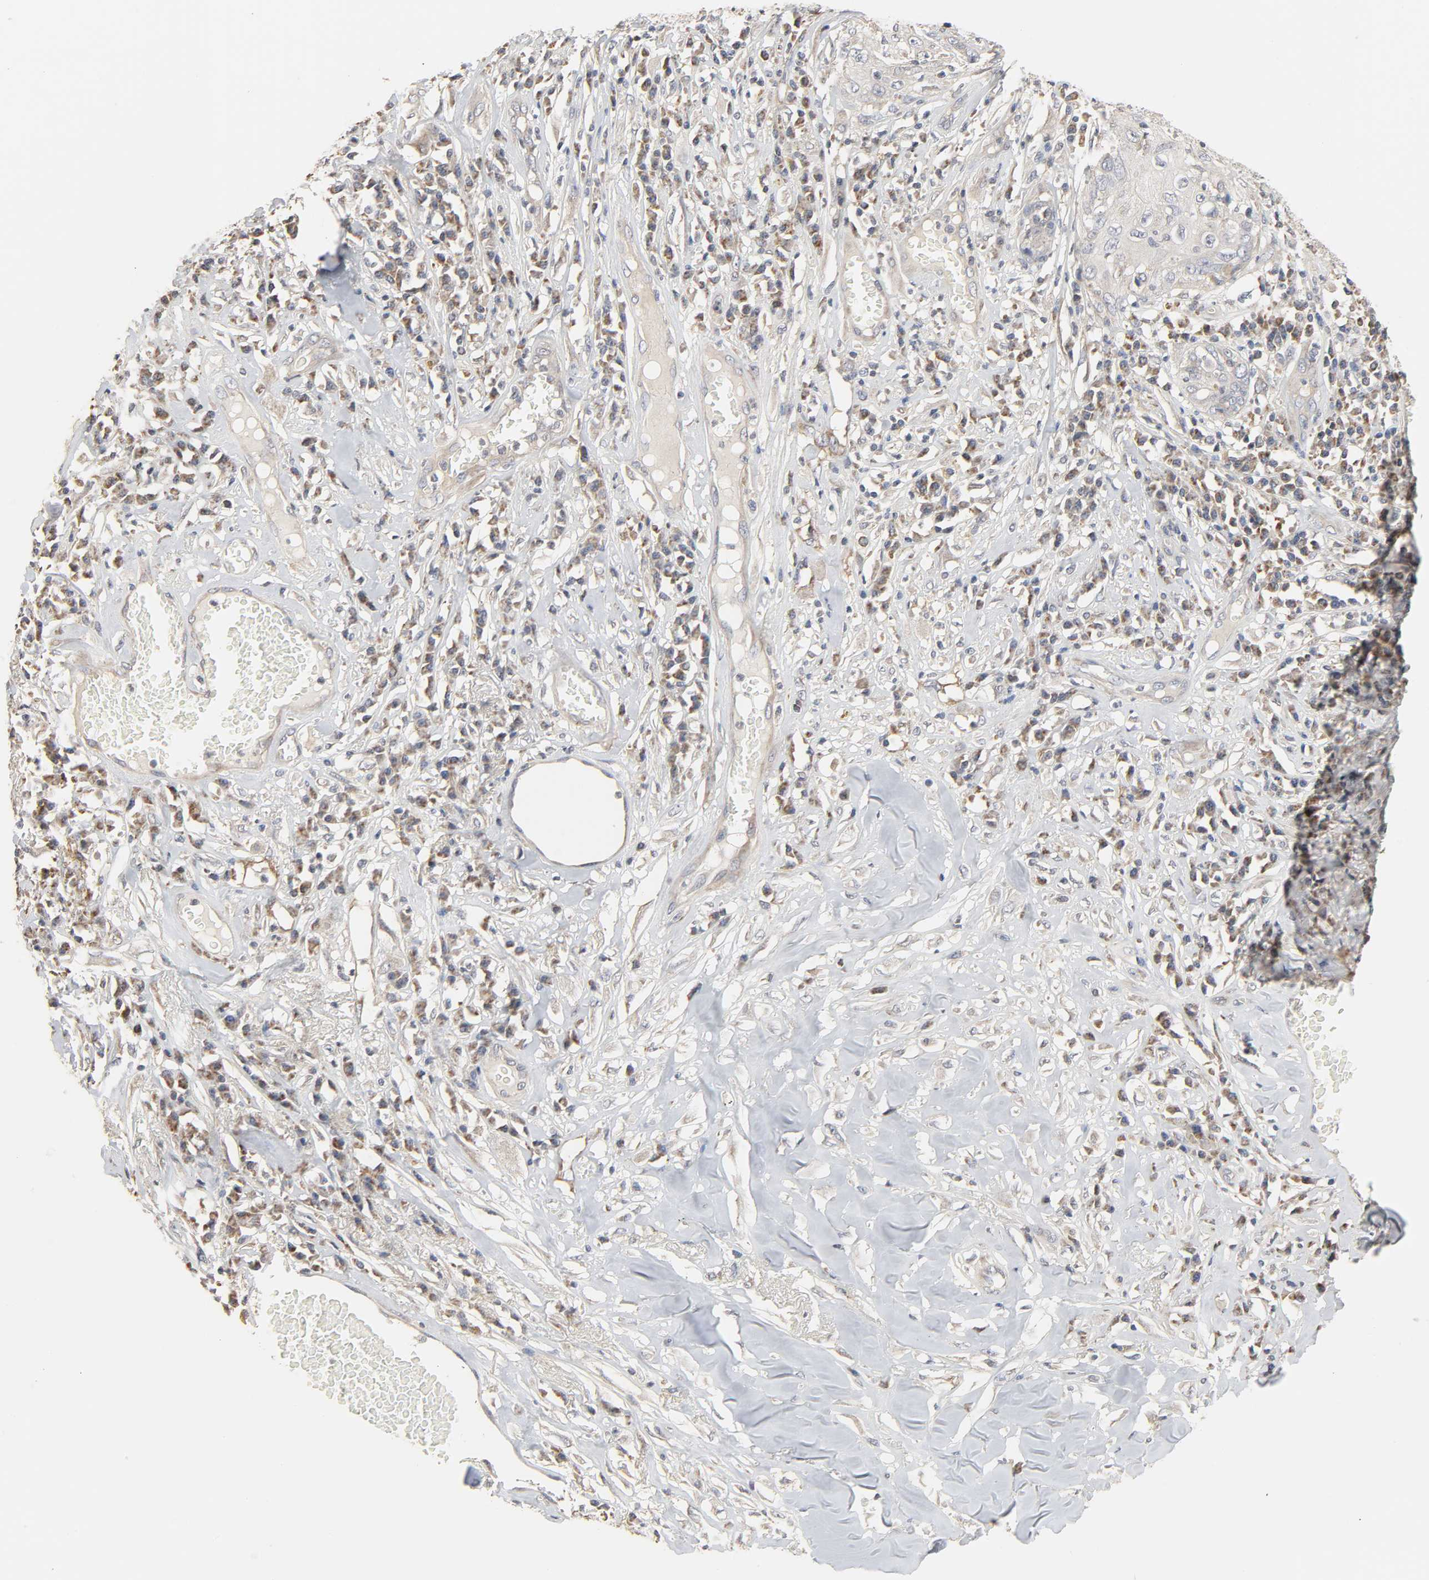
{"staining": {"intensity": "negative", "quantity": "none", "location": "none"}, "tissue": "skin cancer", "cell_type": "Tumor cells", "image_type": "cancer", "snomed": [{"axis": "morphology", "description": "Squamous cell carcinoma, NOS"}, {"axis": "topography", "description": "Skin"}], "caption": "The IHC photomicrograph has no significant positivity in tumor cells of skin cancer (squamous cell carcinoma) tissue.", "gene": "CLEC4E", "patient": {"sex": "male", "age": 65}}